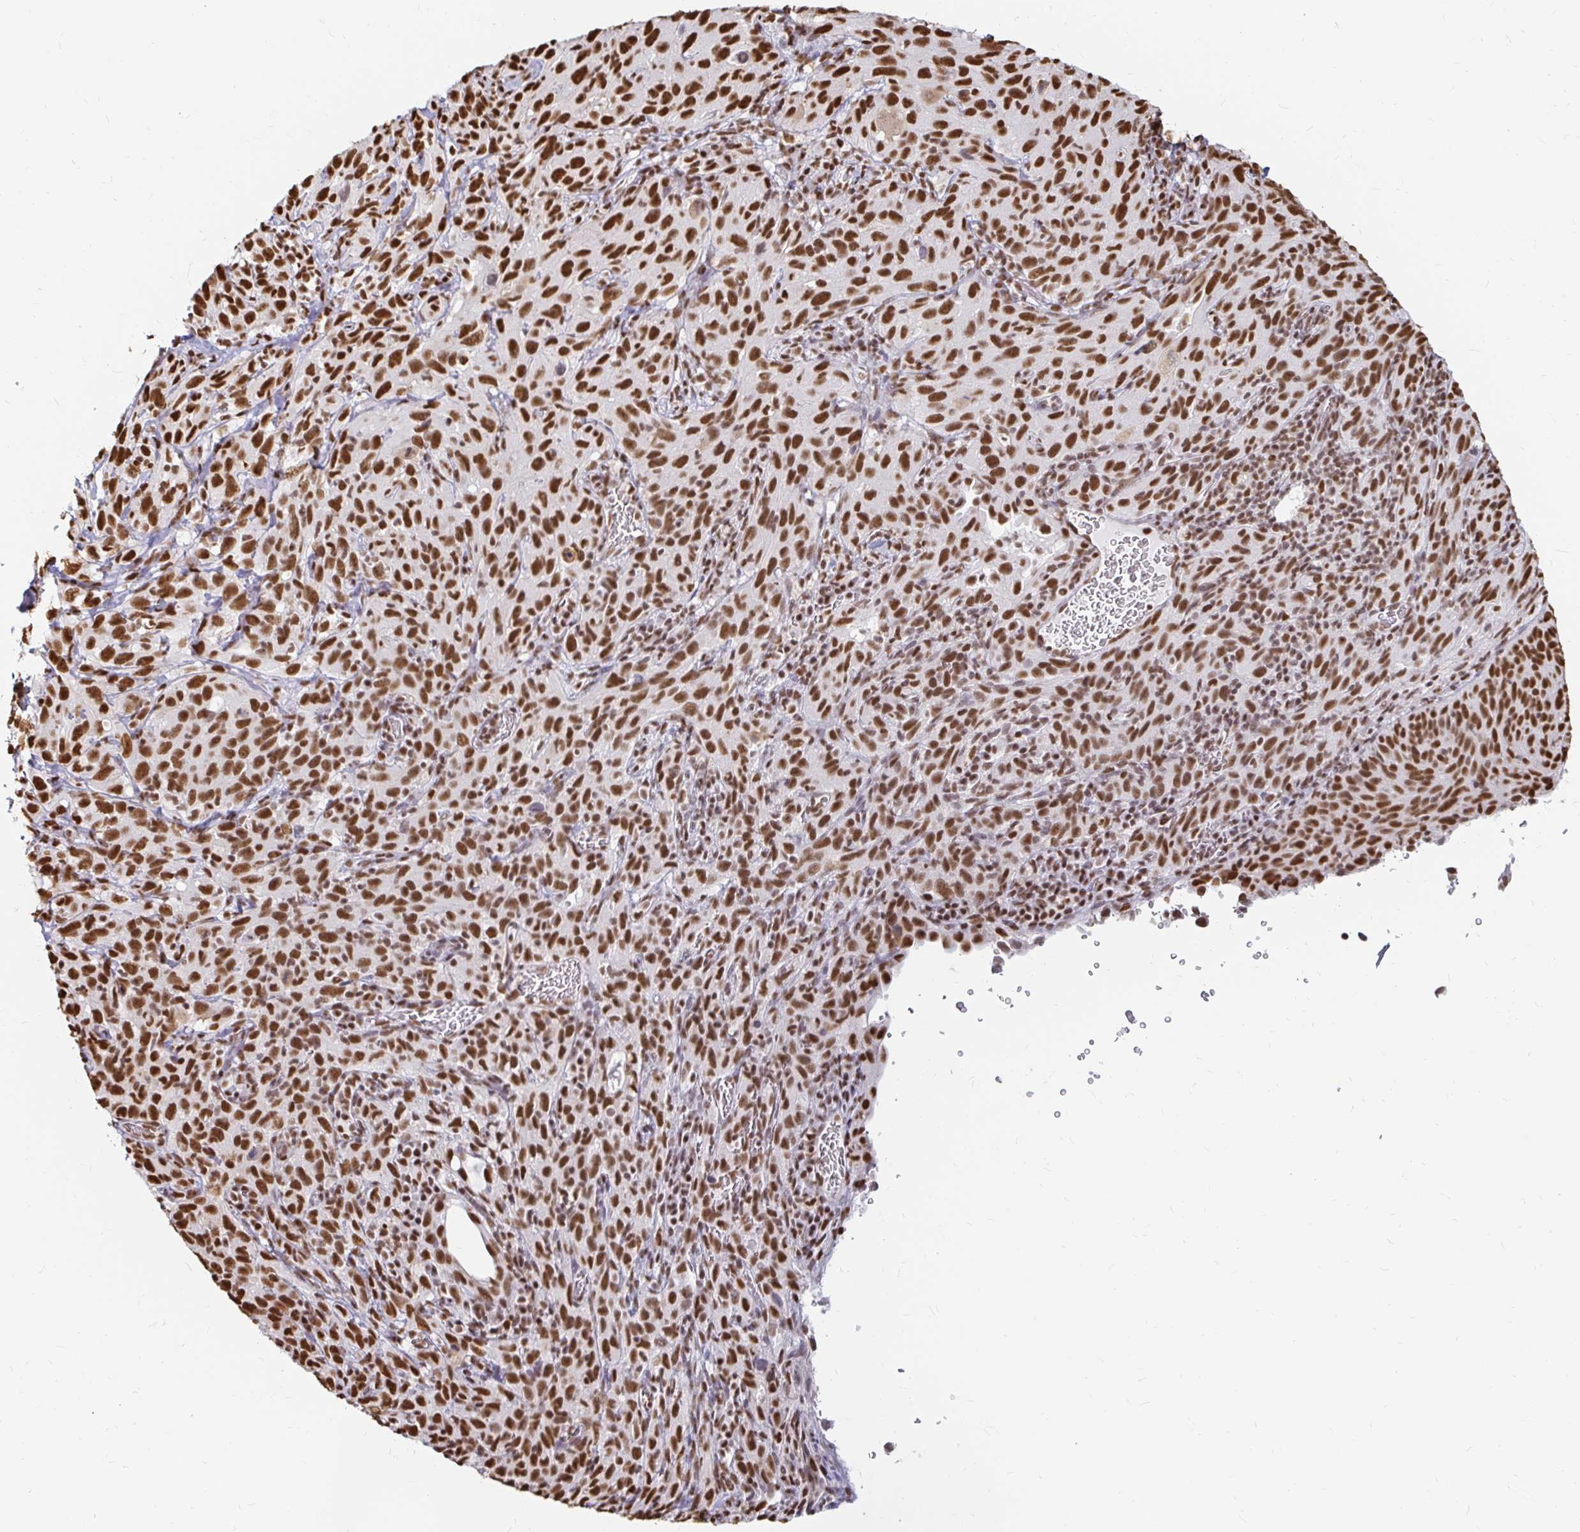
{"staining": {"intensity": "strong", "quantity": ">75%", "location": "nuclear"}, "tissue": "cervical cancer", "cell_type": "Tumor cells", "image_type": "cancer", "snomed": [{"axis": "morphology", "description": "Normal tissue, NOS"}, {"axis": "morphology", "description": "Squamous cell carcinoma, NOS"}, {"axis": "topography", "description": "Cervix"}], "caption": "Human cervical cancer (squamous cell carcinoma) stained with a protein marker exhibits strong staining in tumor cells.", "gene": "HNRNPU", "patient": {"sex": "female", "age": 51}}